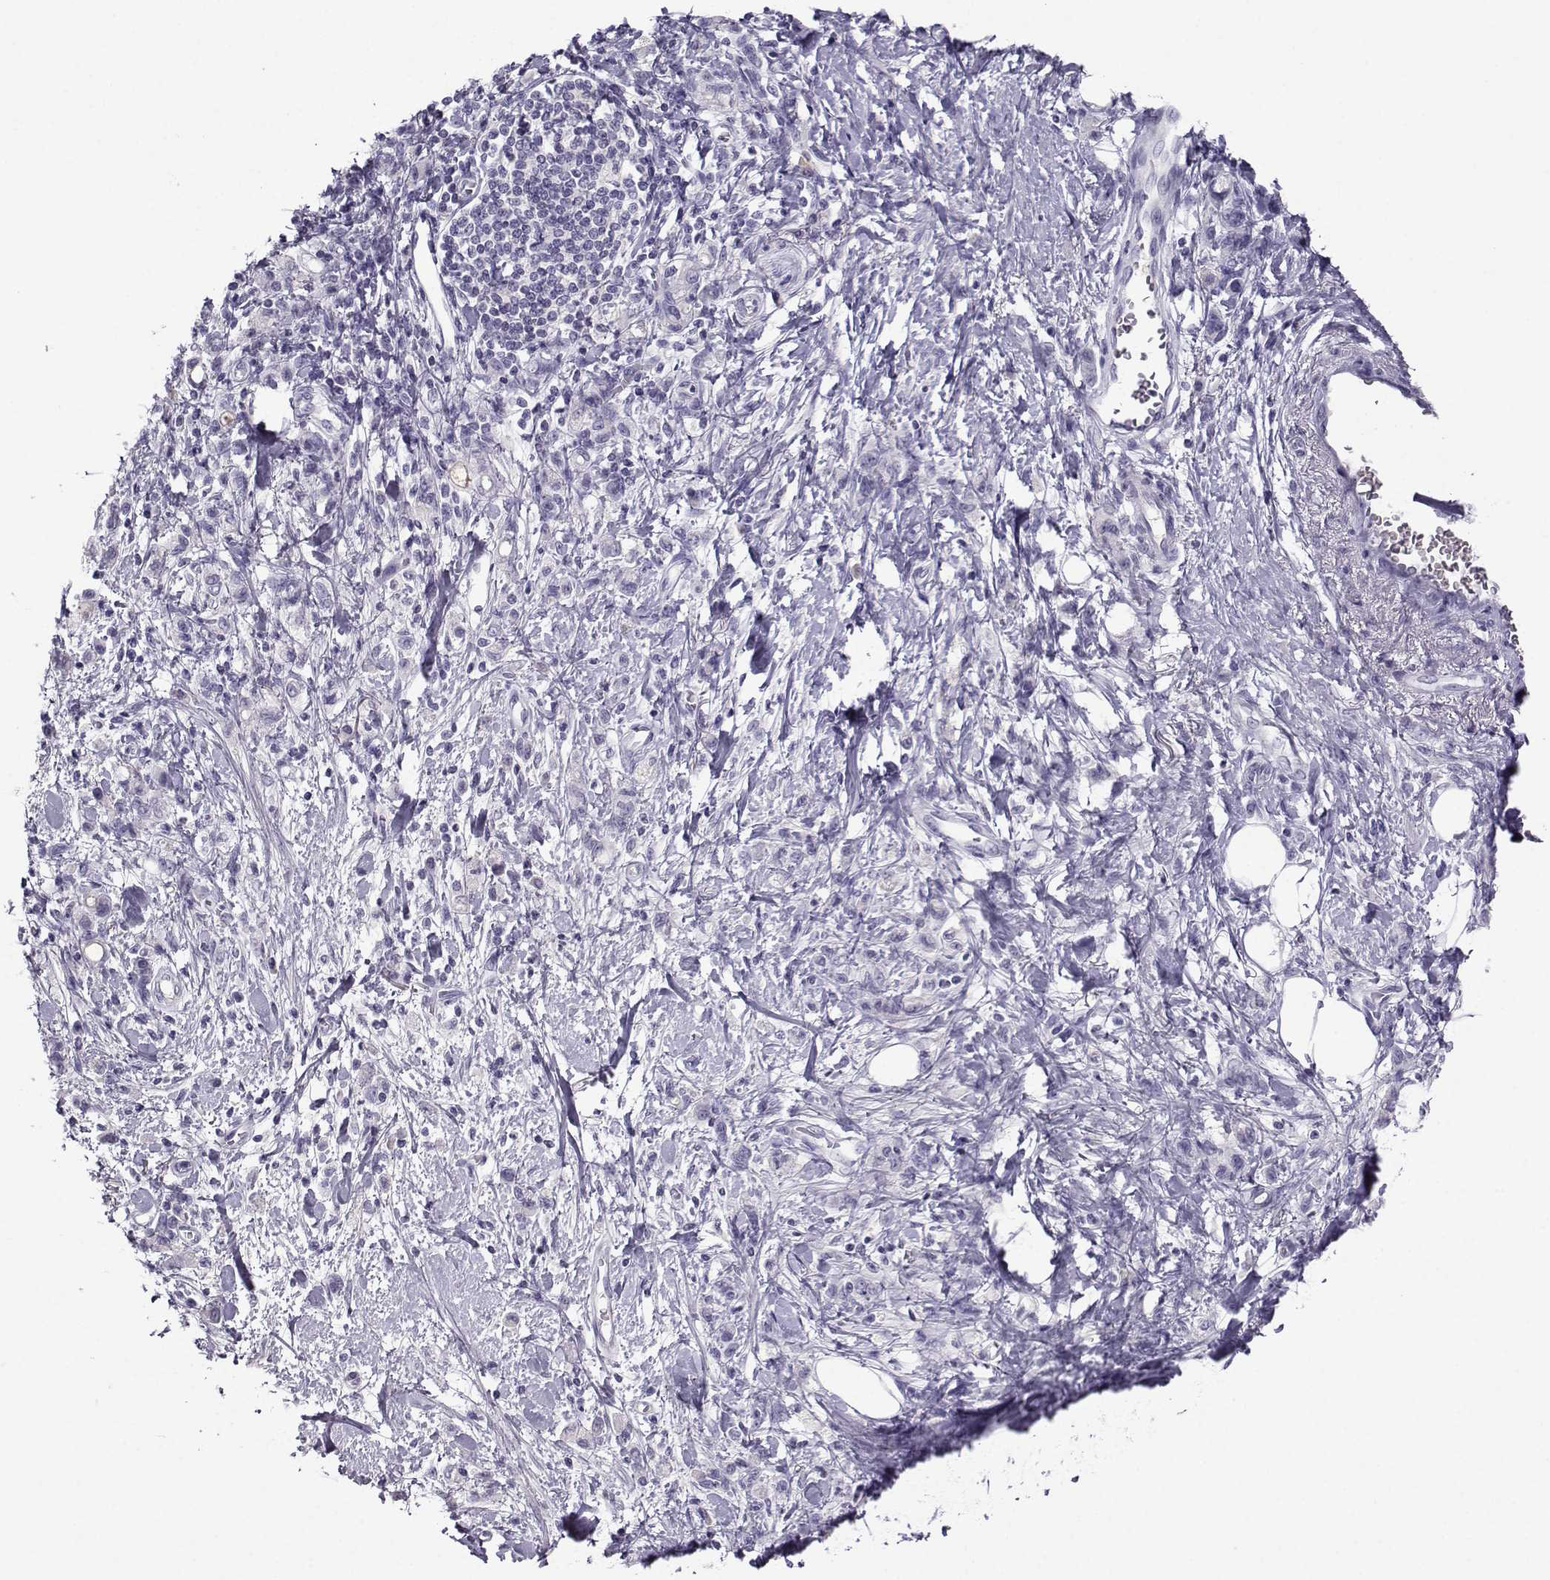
{"staining": {"intensity": "negative", "quantity": "none", "location": "none"}, "tissue": "stomach cancer", "cell_type": "Tumor cells", "image_type": "cancer", "snomed": [{"axis": "morphology", "description": "Adenocarcinoma, NOS"}, {"axis": "topography", "description": "Stomach"}], "caption": "Image shows no significant protein expression in tumor cells of stomach adenocarcinoma. The staining was performed using DAB (3,3'-diaminobenzidine) to visualize the protein expression in brown, while the nuclei were stained in blue with hematoxylin (Magnification: 20x).", "gene": "ARMC2", "patient": {"sex": "male", "age": 77}}